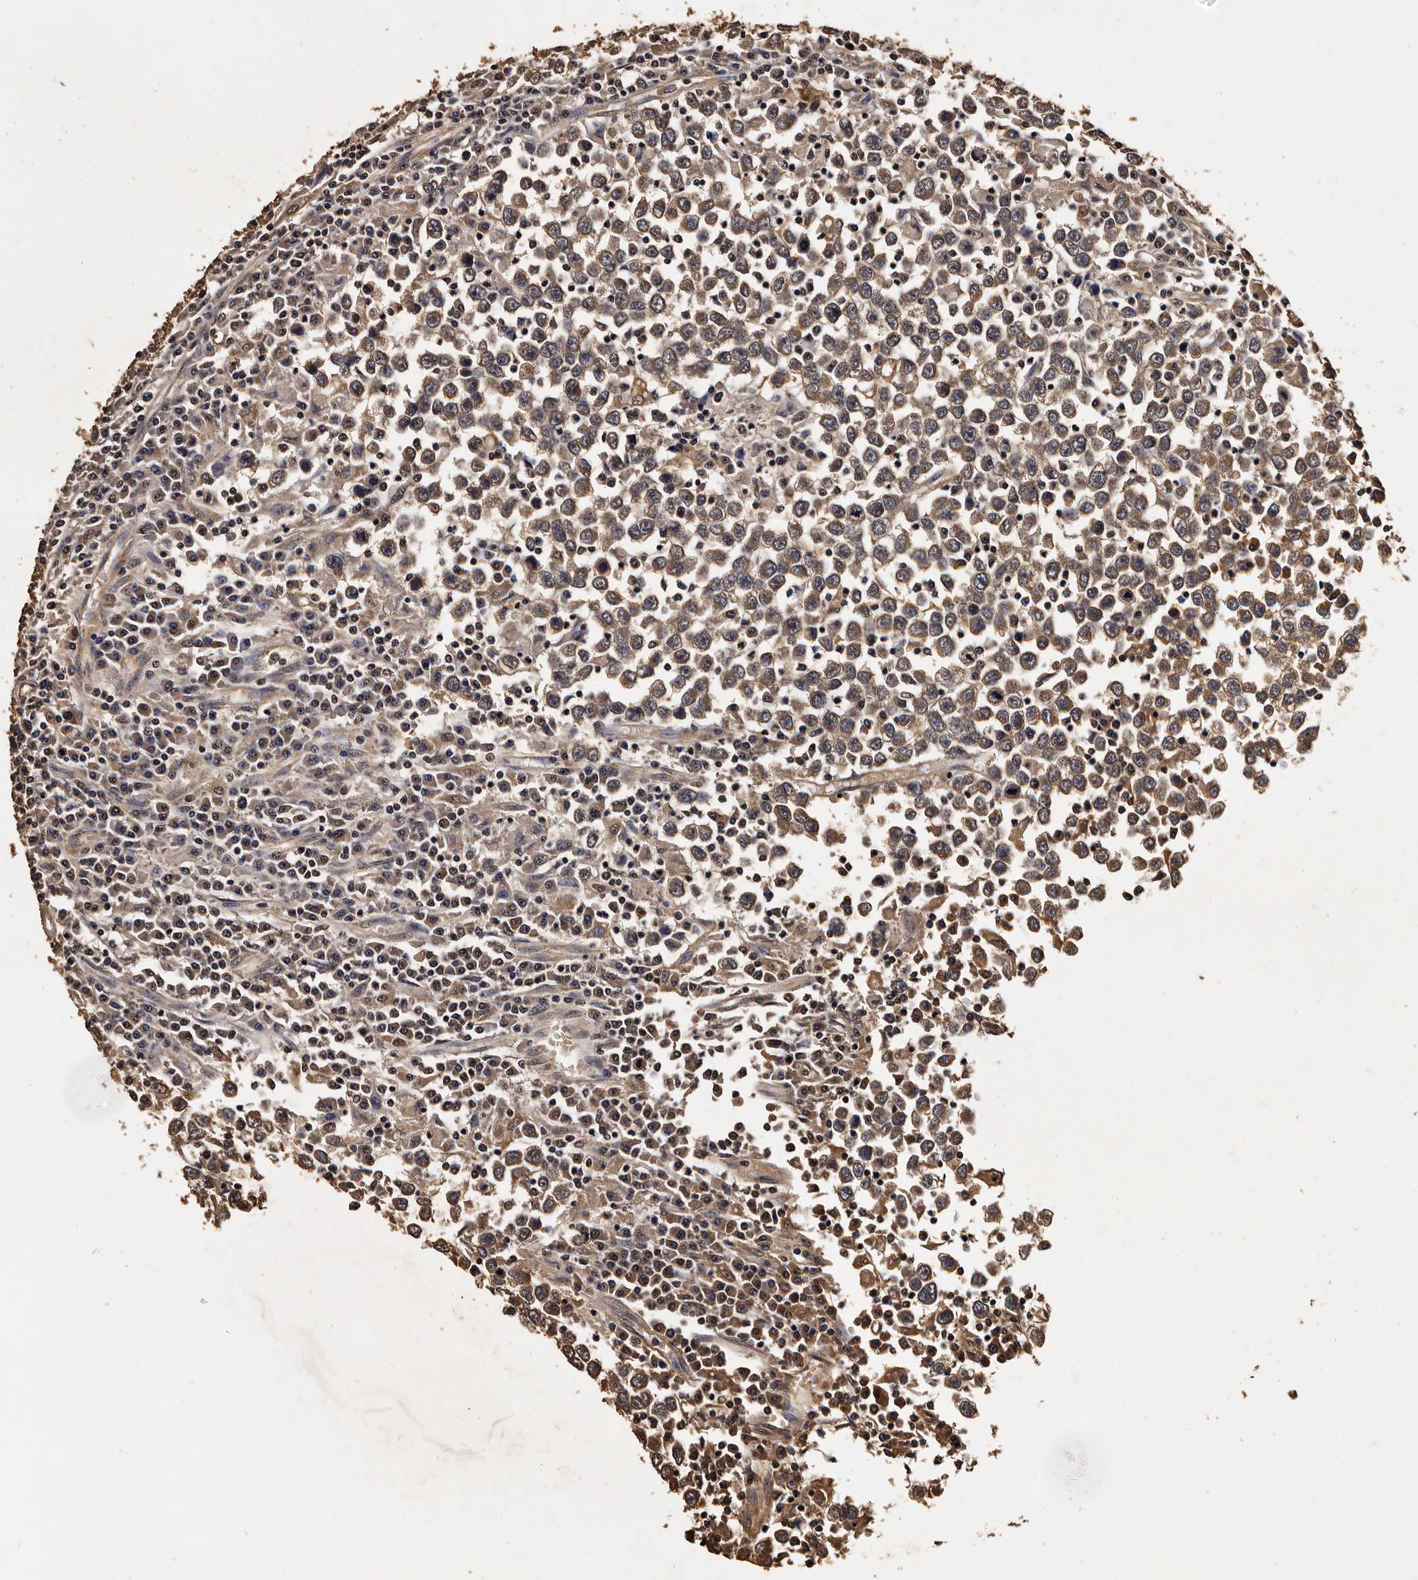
{"staining": {"intensity": "moderate", "quantity": ">75%", "location": "cytoplasmic/membranous"}, "tissue": "testis cancer", "cell_type": "Tumor cells", "image_type": "cancer", "snomed": [{"axis": "morphology", "description": "Seminoma, NOS"}, {"axis": "topography", "description": "Testis"}], "caption": "Immunohistochemistry (DAB (3,3'-diaminobenzidine)) staining of seminoma (testis) demonstrates moderate cytoplasmic/membranous protein expression in about >75% of tumor cells.", "gene": "PARS2", "patient": {"sex": "male", "age": 65}}